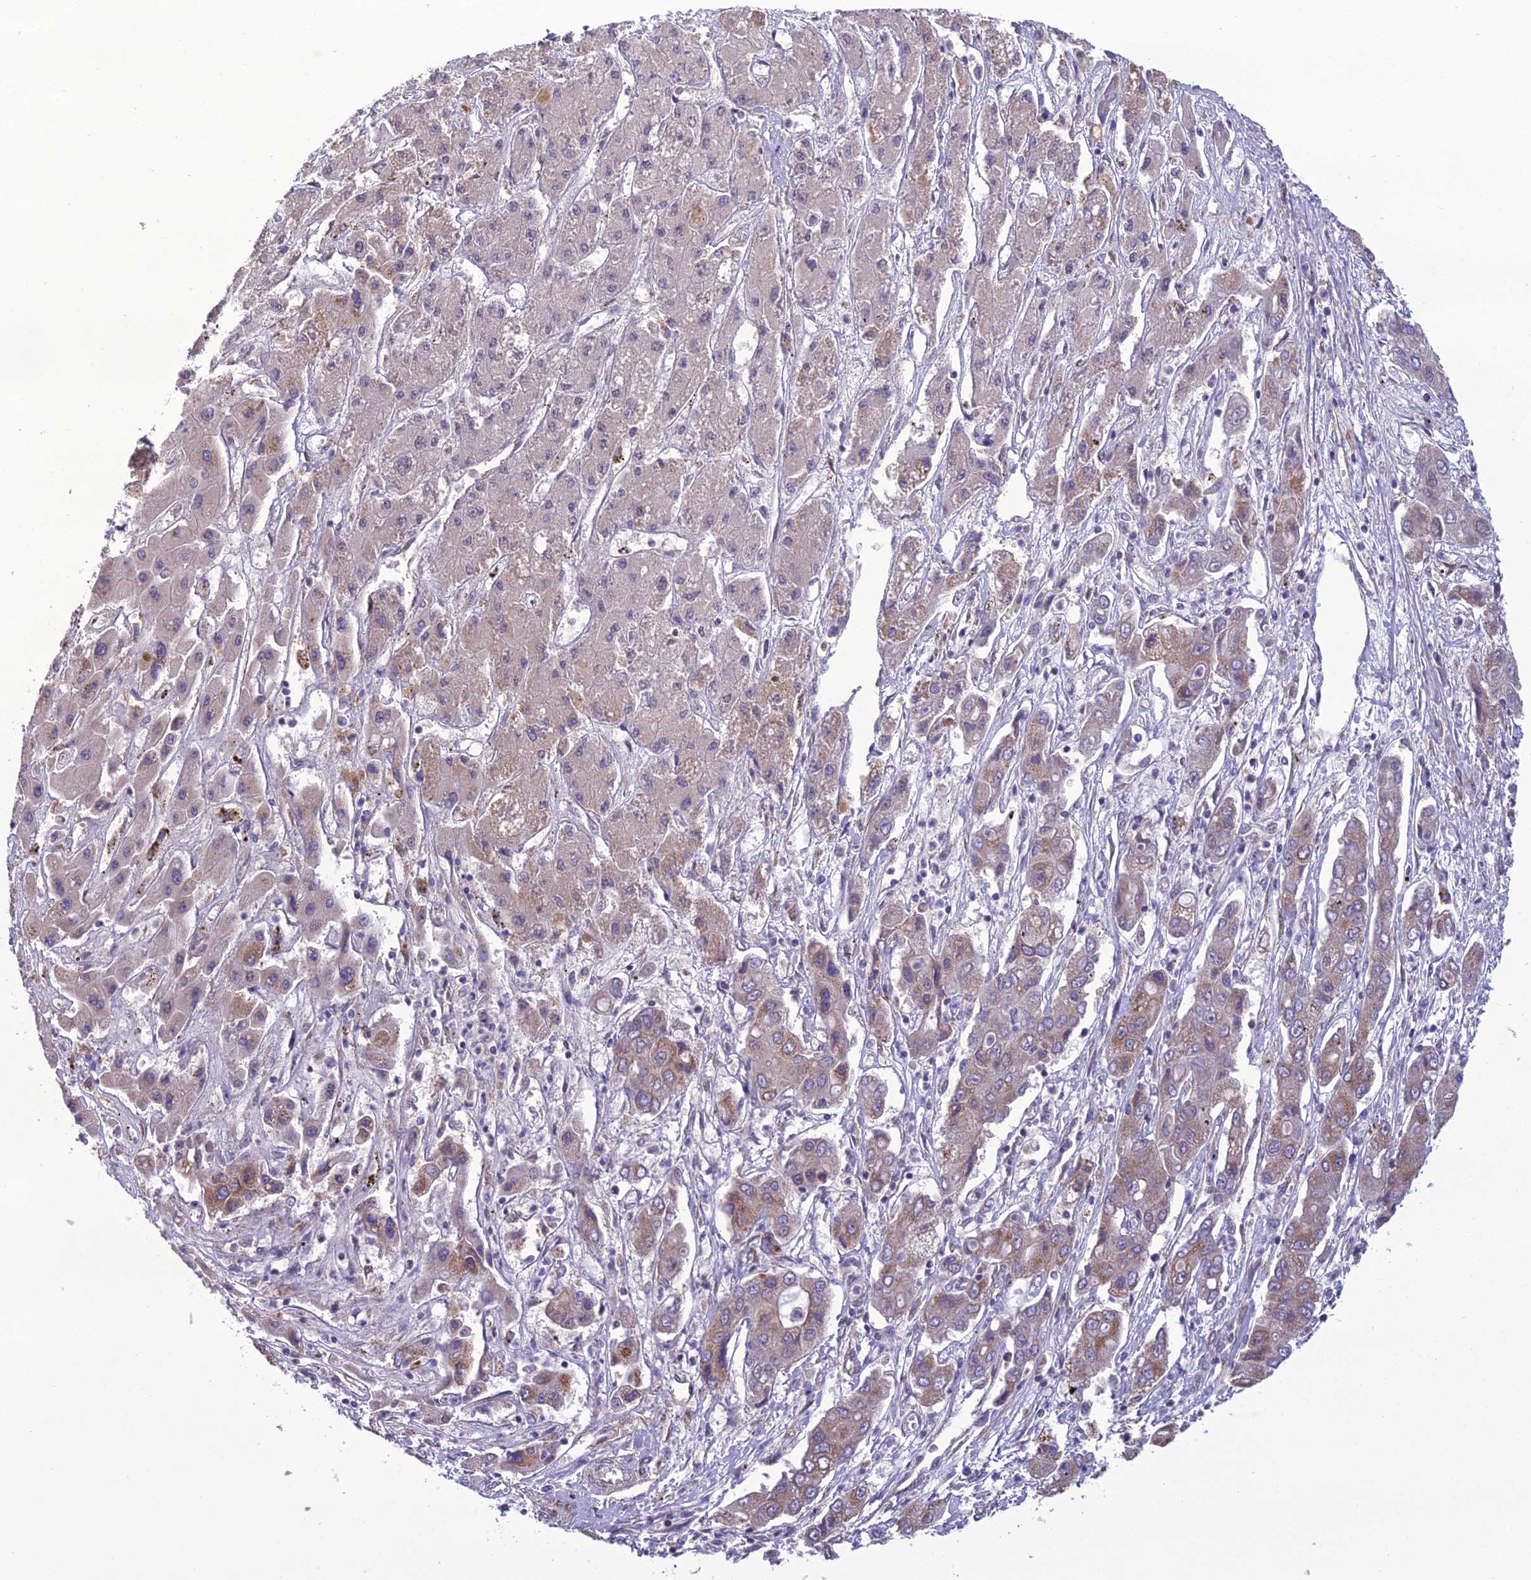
{"staining": {"intensity": "weak", "quantity": "25%-75%", "location": "cytoplasmic/membranous"}, "tissue": "liver cancer", "cell_type": "Tumor cells", "image_type": "cancer", "snomed": [{"axis": "morphology", "description": "Cholangiocarcinoma"}, {"axis": "topography", "description": "Liver"}], "caption": "Protein expression analysis of liver cholangiocarcinoma displays weak cytoplasmic/membranous expression in about 25%-75% of tumor cells.", "gene": "NODAL", "patient": {"sex": "male", "age": 67}}